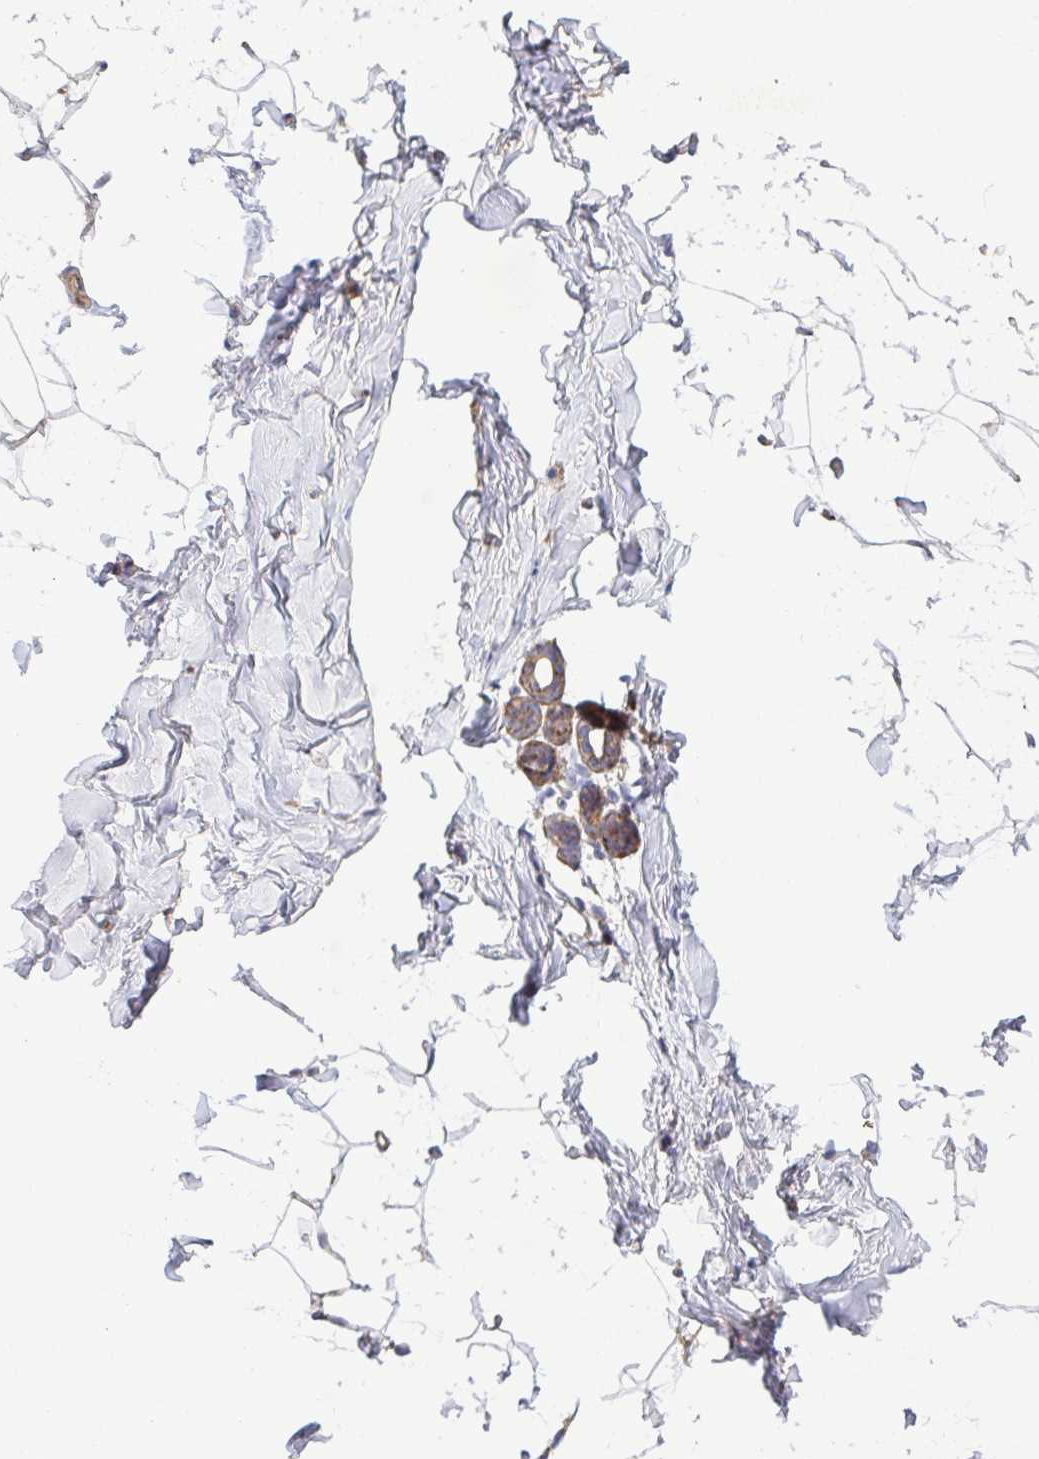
{"staining": {"intensity": "weak", "quantity": "<25%", "location": "cytoplasmic/membranous"}, "tissue": "breast", "cell_type": "Adipocytes", "image_type": "normal", "snomed": [{"axis": "morphology", "description": "Normal tissue, NOS"}, {"axis": "topography", "description": "Breast"}], "caption": "This is a micrograph of immunohistochemistry (IHC) staining of normal breast, which shows no expression in adipocytes.", "gene": "TM9SF4", "patient": {"sex": "female", "age": 32}}